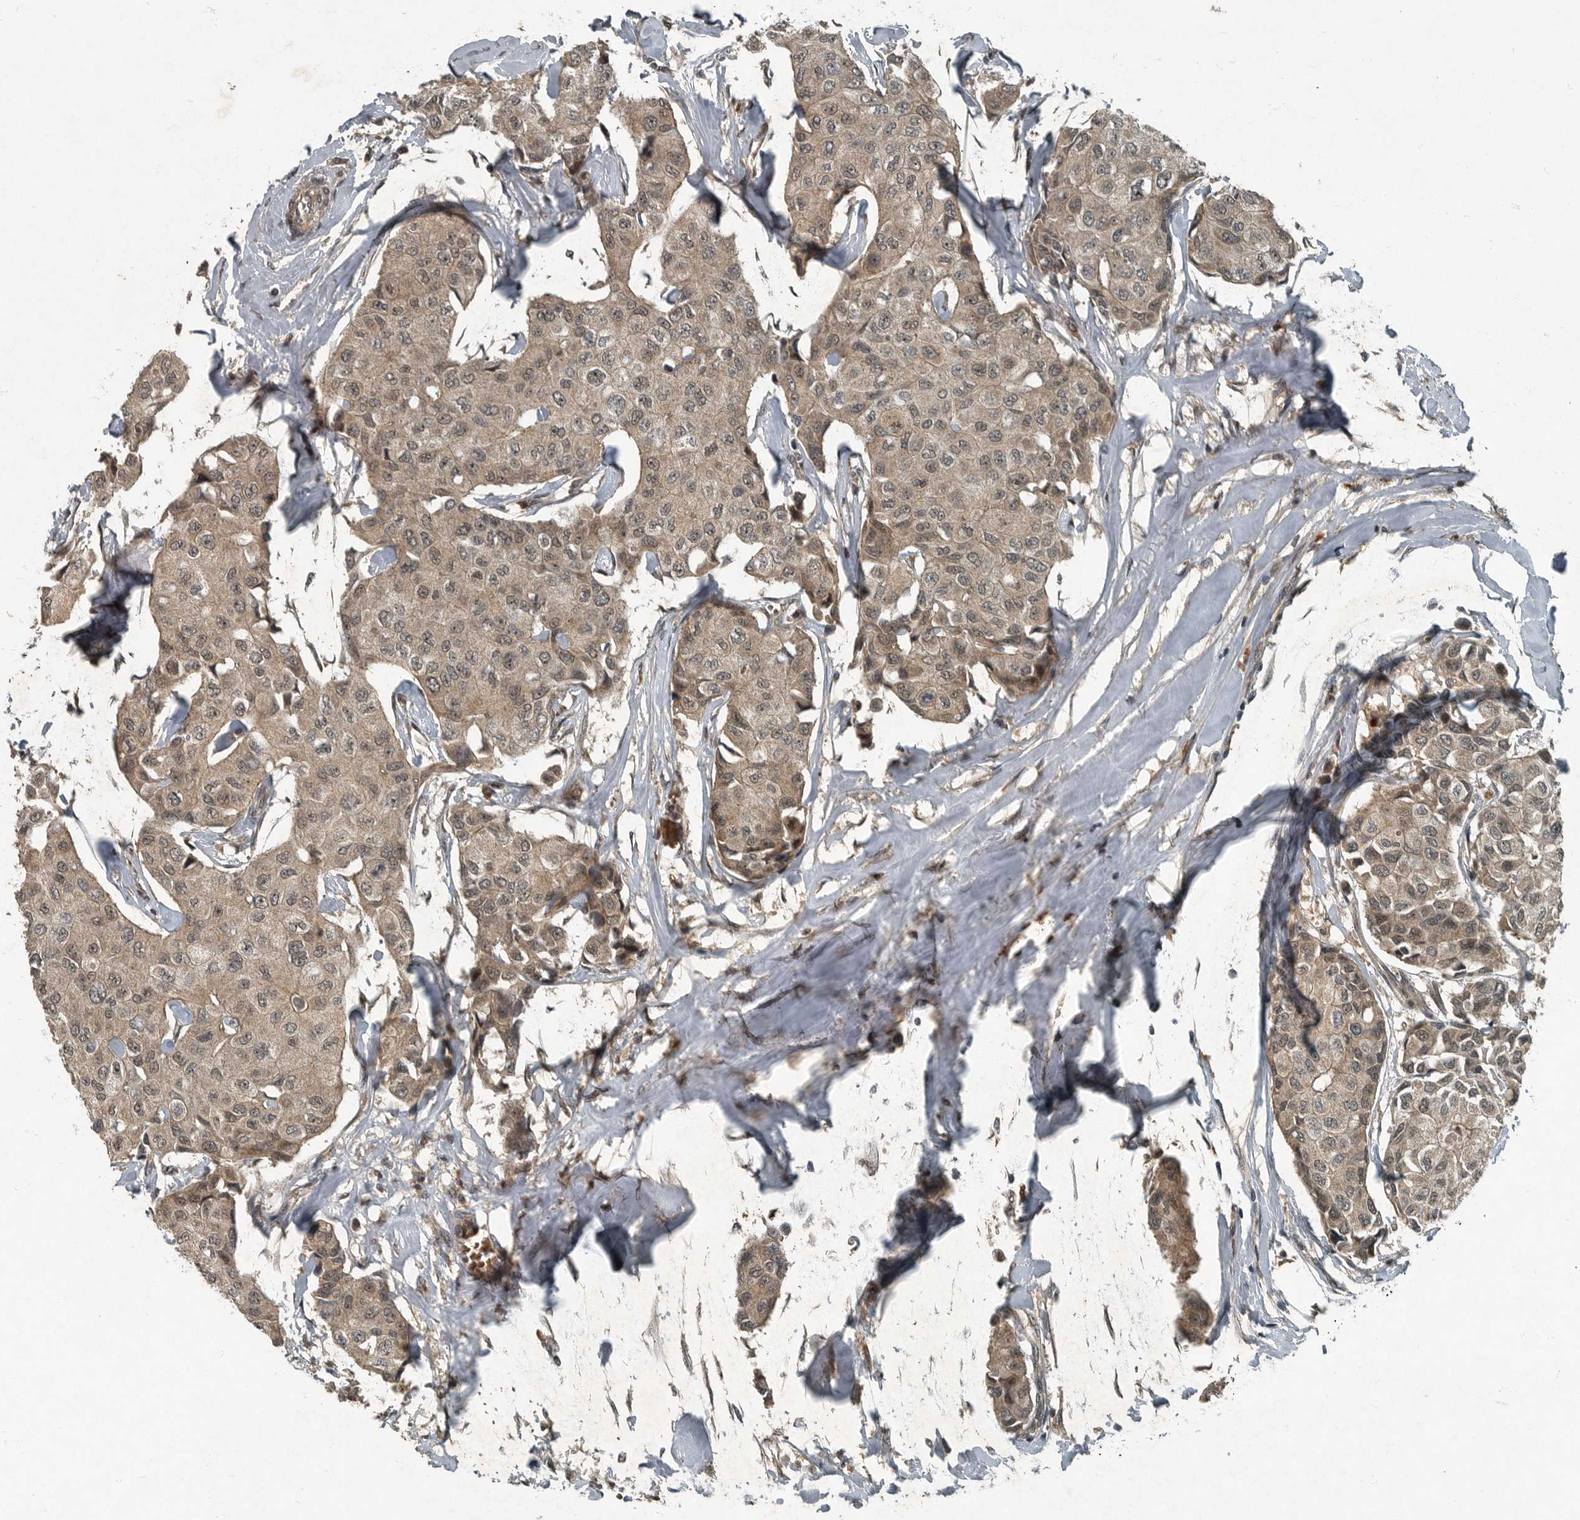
{"staining": {"intensity": "weak", "quantity": ">75%", "location": "cytoplasmic/membranous,nuclear"}, "tissue": "breast cancer", "cell_type": "Tumor cells", "image_type": "cancer", "snomed": [{"axis": "morphology", "description": "Duct carcinoma"}, {"axis": "topography", "description": "Breast"}], "caption": "Weak cytoplasmic/membranous and nuclear positivity is present in about >75% of tumor cells in intraductal carcinoma (breast).", "gene": "FOXO1", "patient": {"sex": "female", "age": 80}}